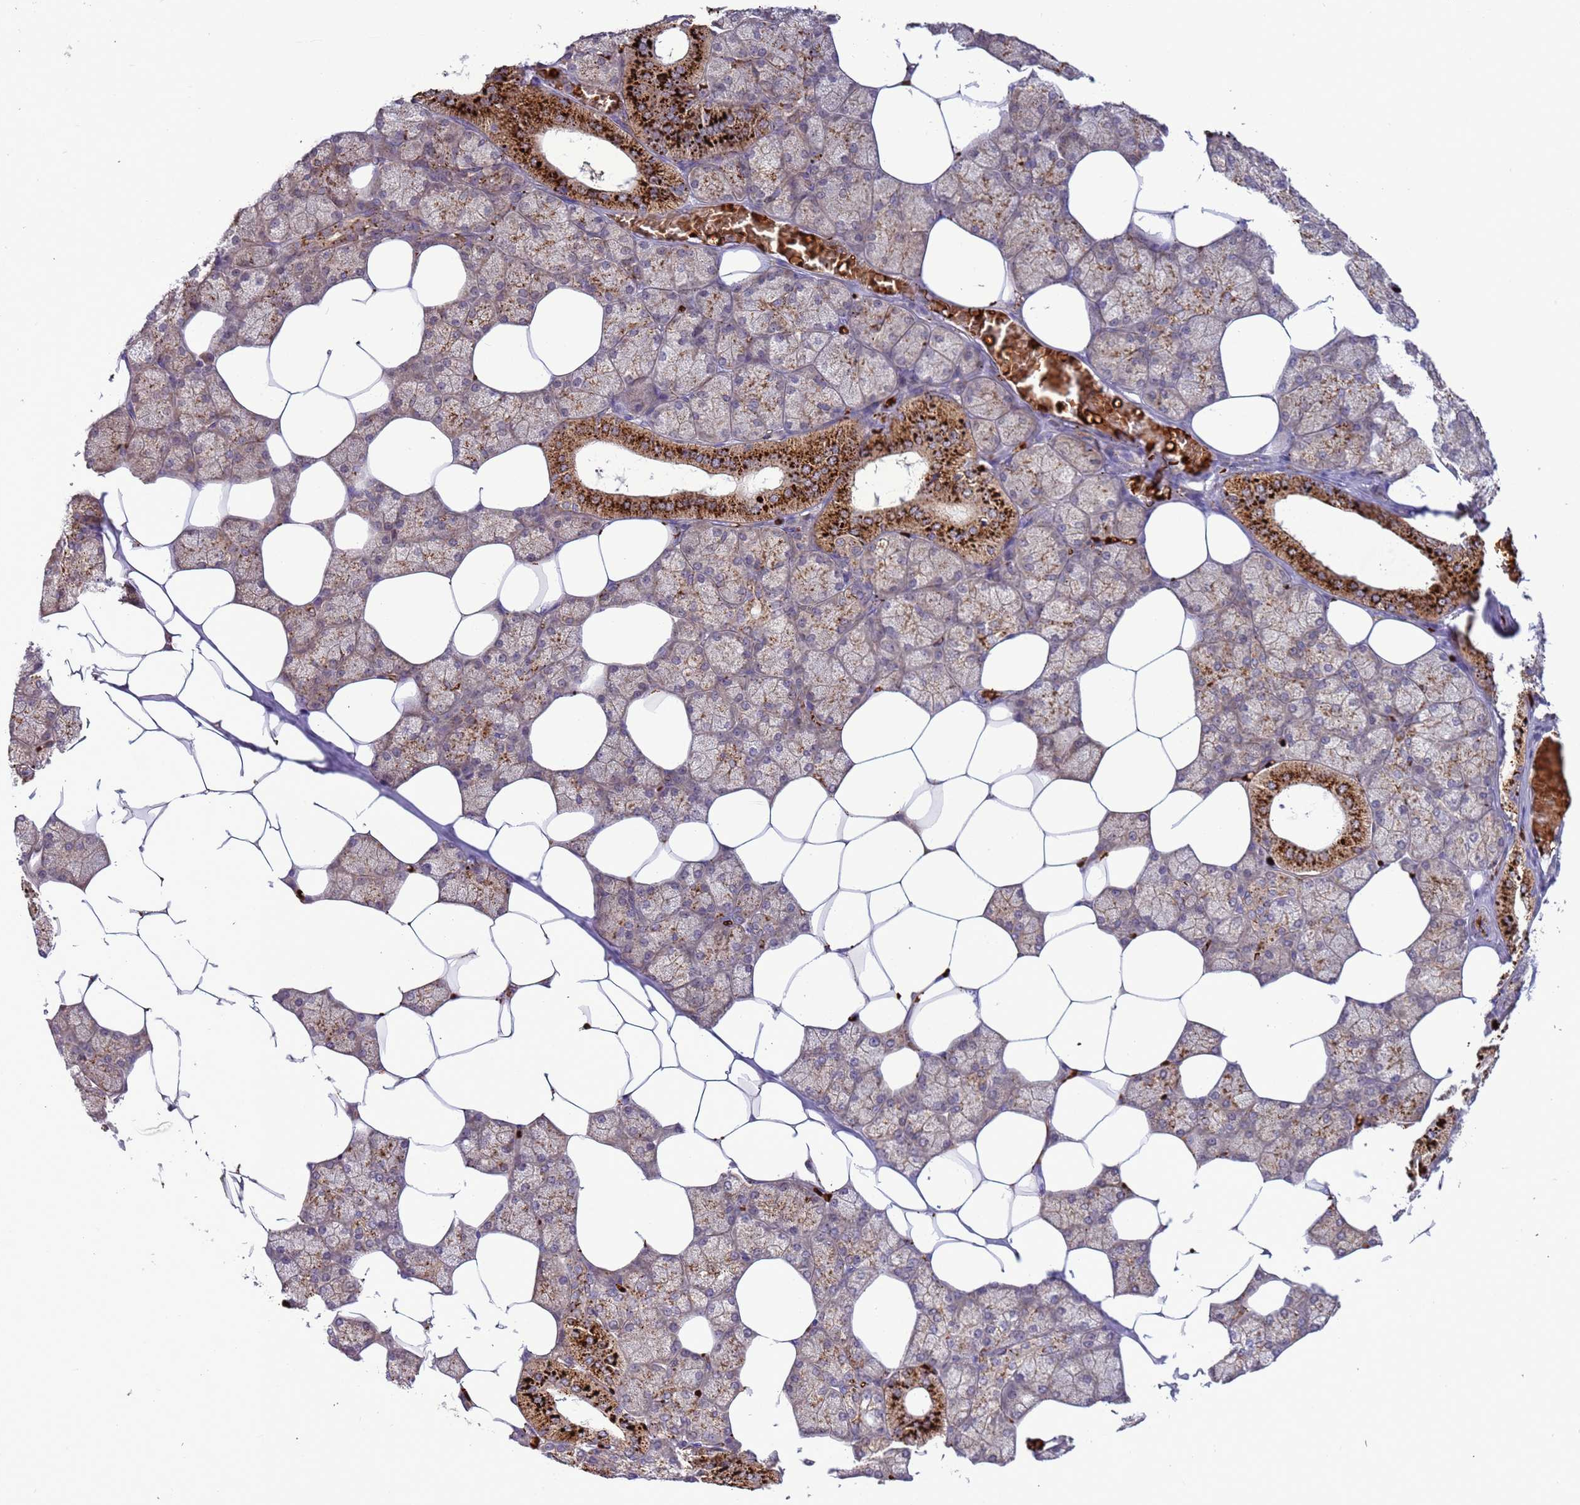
{"staining": {"intensity": "strong", "quantity": "25%-75%", "location": "cytoplasmic/membranous"}, "tissue": "salivary gland", "cell_type": "Glandular cells", "image_type": "normal", "snomed": [{"axis": "morphology", "description": "Normal tissue, NOS"}, {"axis": "topography", "description": "Salivary gland"}], "caption": "A high amount of strong cytoplasmic/membranous expression is present in approximately 25%-75% of glandular cells in benign salivary gland.", "gene": "VPS36", "patient": {"sex": "male", "age": 62}}